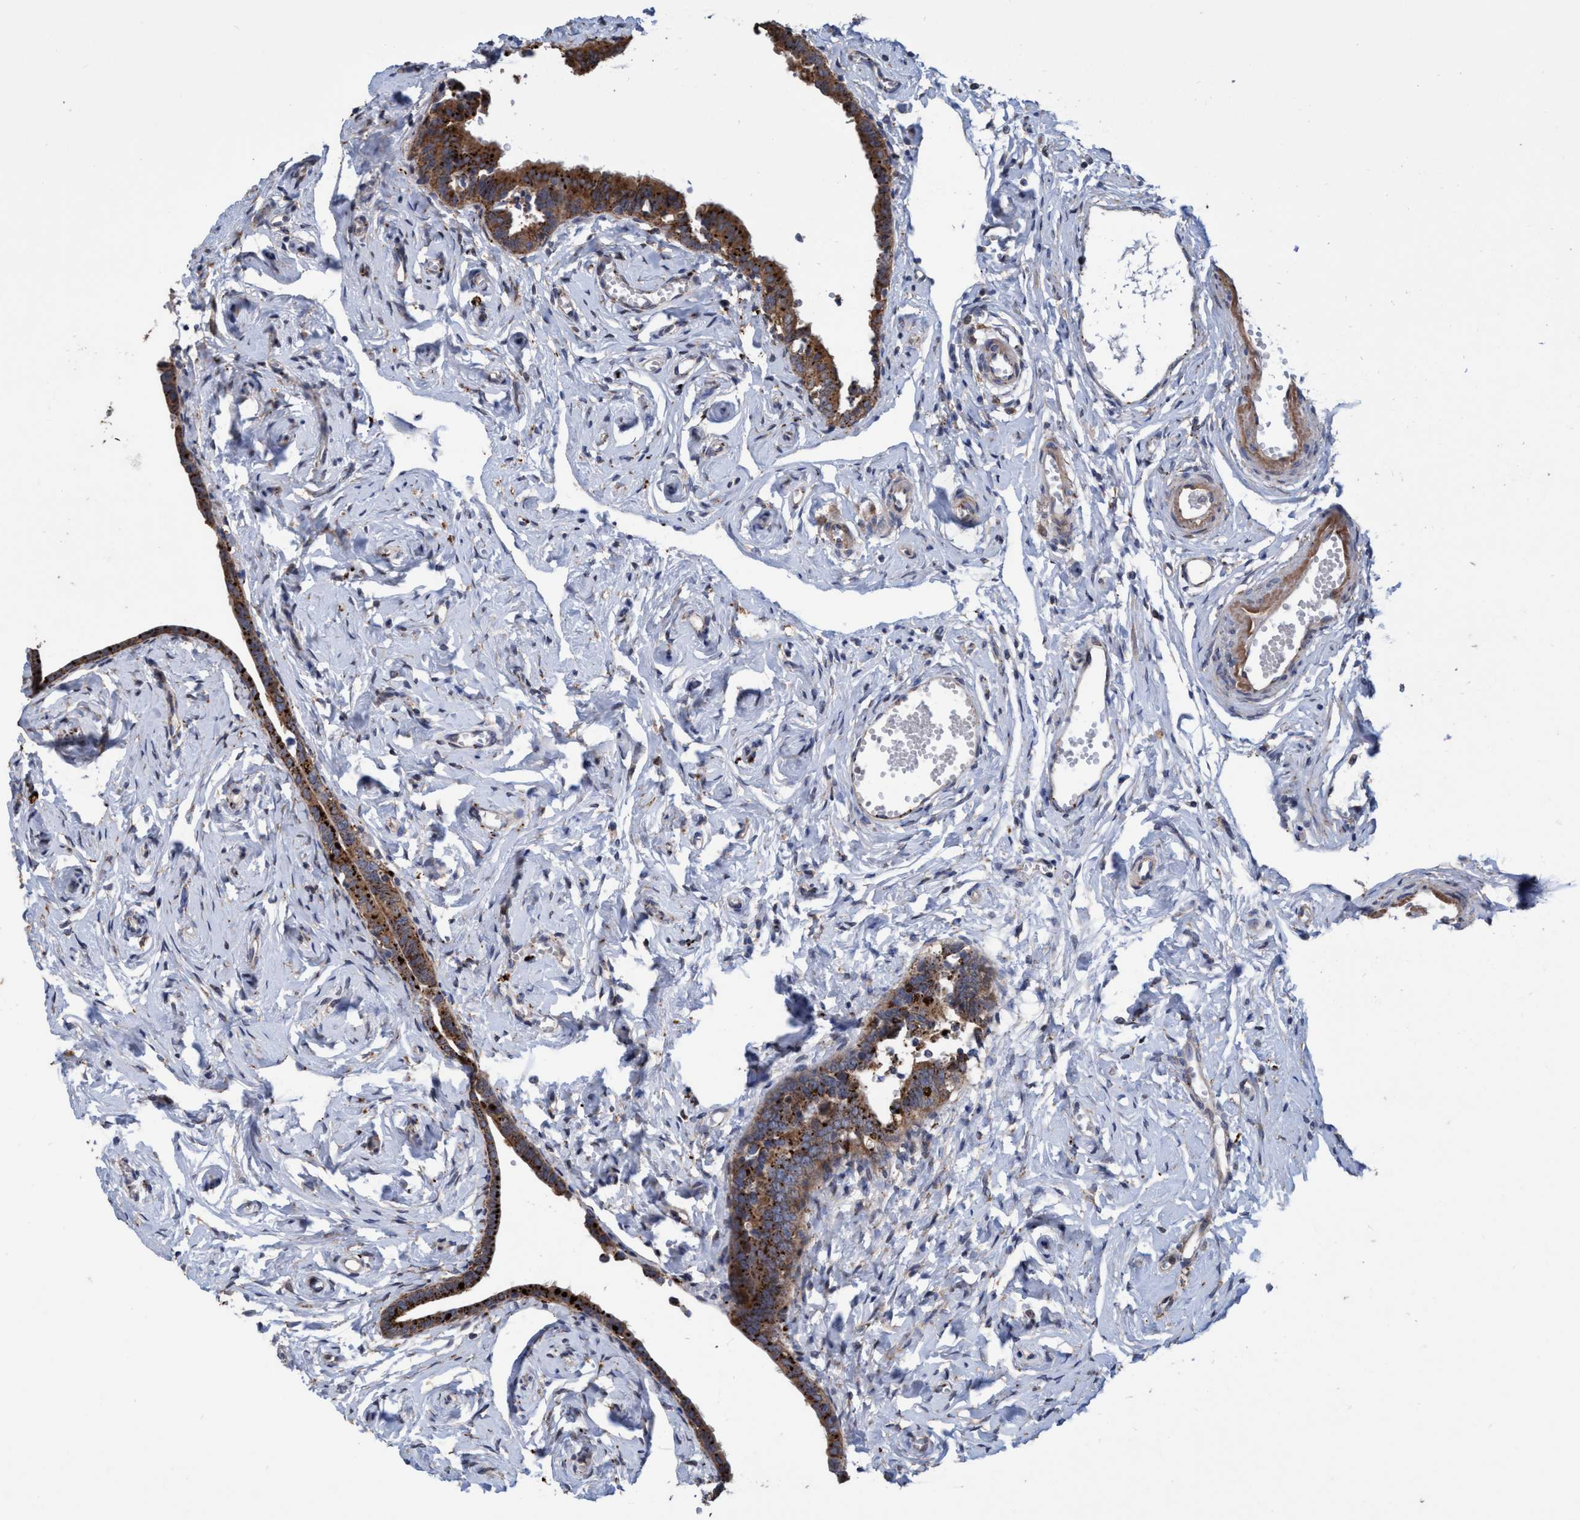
{"staining": {"intensity": "strong", "quantity": ">75%", "location": "cytoplasmic/membranous"}, "tissue": "fallopian tube", "cell_type": "Glandular cells", "image_type": "normal", "snomed": [{"axis": "morphology", "description": "Normal tissue, NOS"}, {"axis": "topography", "description": "Fallopian tube"}], "caption": "Immunohistochemistry (IHC) of normal human fallopian tube reveals high levels of strong cytoplasmic/membranous expression in about >75% of glandular cells. The staining is performed using DAB (3,3'-diaminobenzidine) brown chromogen to label protein expression. The nuclei are counter-stained blue using hematoxylin.", "gene": "BBS9", "patient": {"sex": "female", "age": 71}}